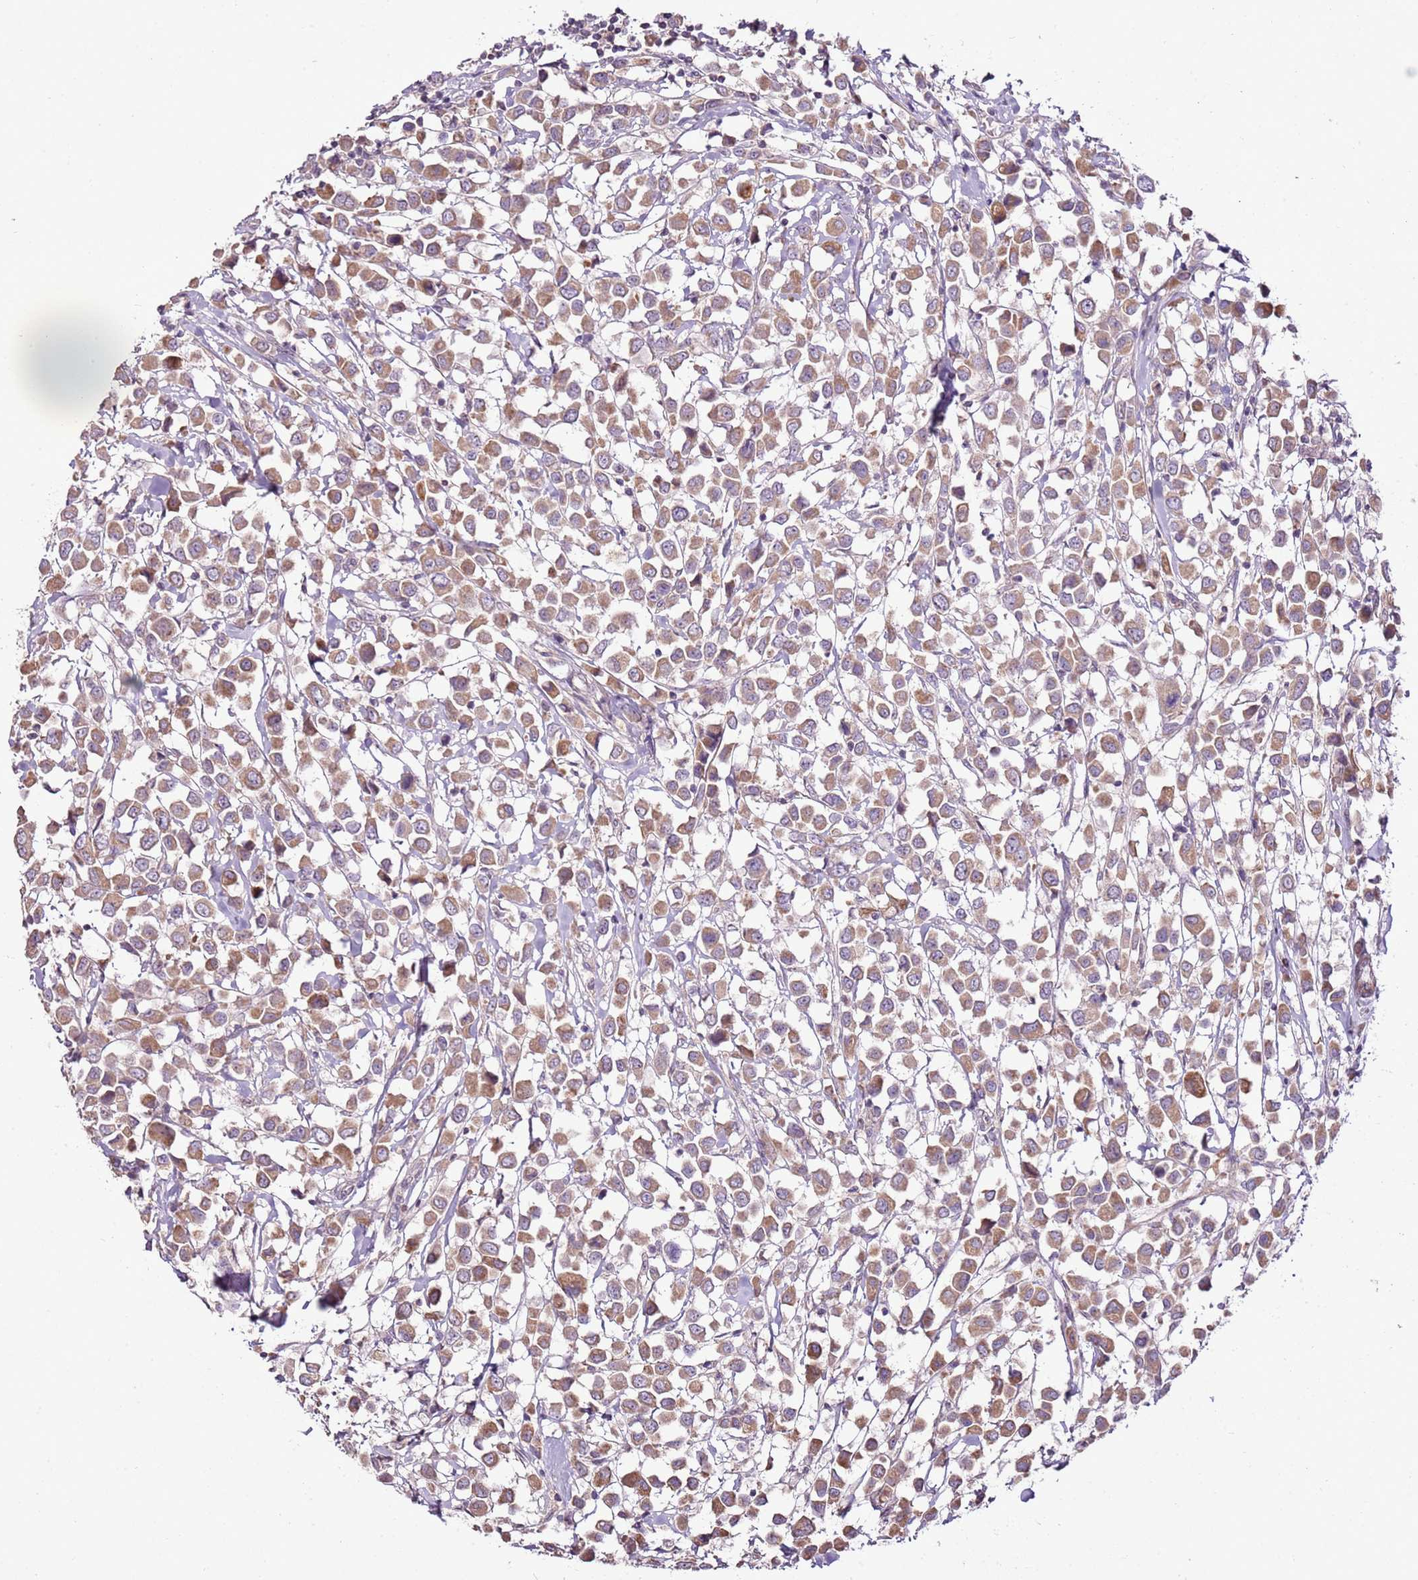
{"staining": {"intensity": "moderate", "quantity": ">75%", "location": "cytoplasmic/membranous"}, "tissue": "breast cancer", "cell_type": "Tumor cells", "image_type": "cancer", "snomed": [{"axis": "morphology", "description": "Duct carcinoma"}, {"axis": "topography", "description": "Breast"}], "caption": "A micrograph of human invasive ductal carcinoma (breast) stained for a protein shows moderate cytoplasmic/membranous brown staining in tumor cells.", "gene": "CMKLR1", "patient": {"sex": "female", "age": 61}}